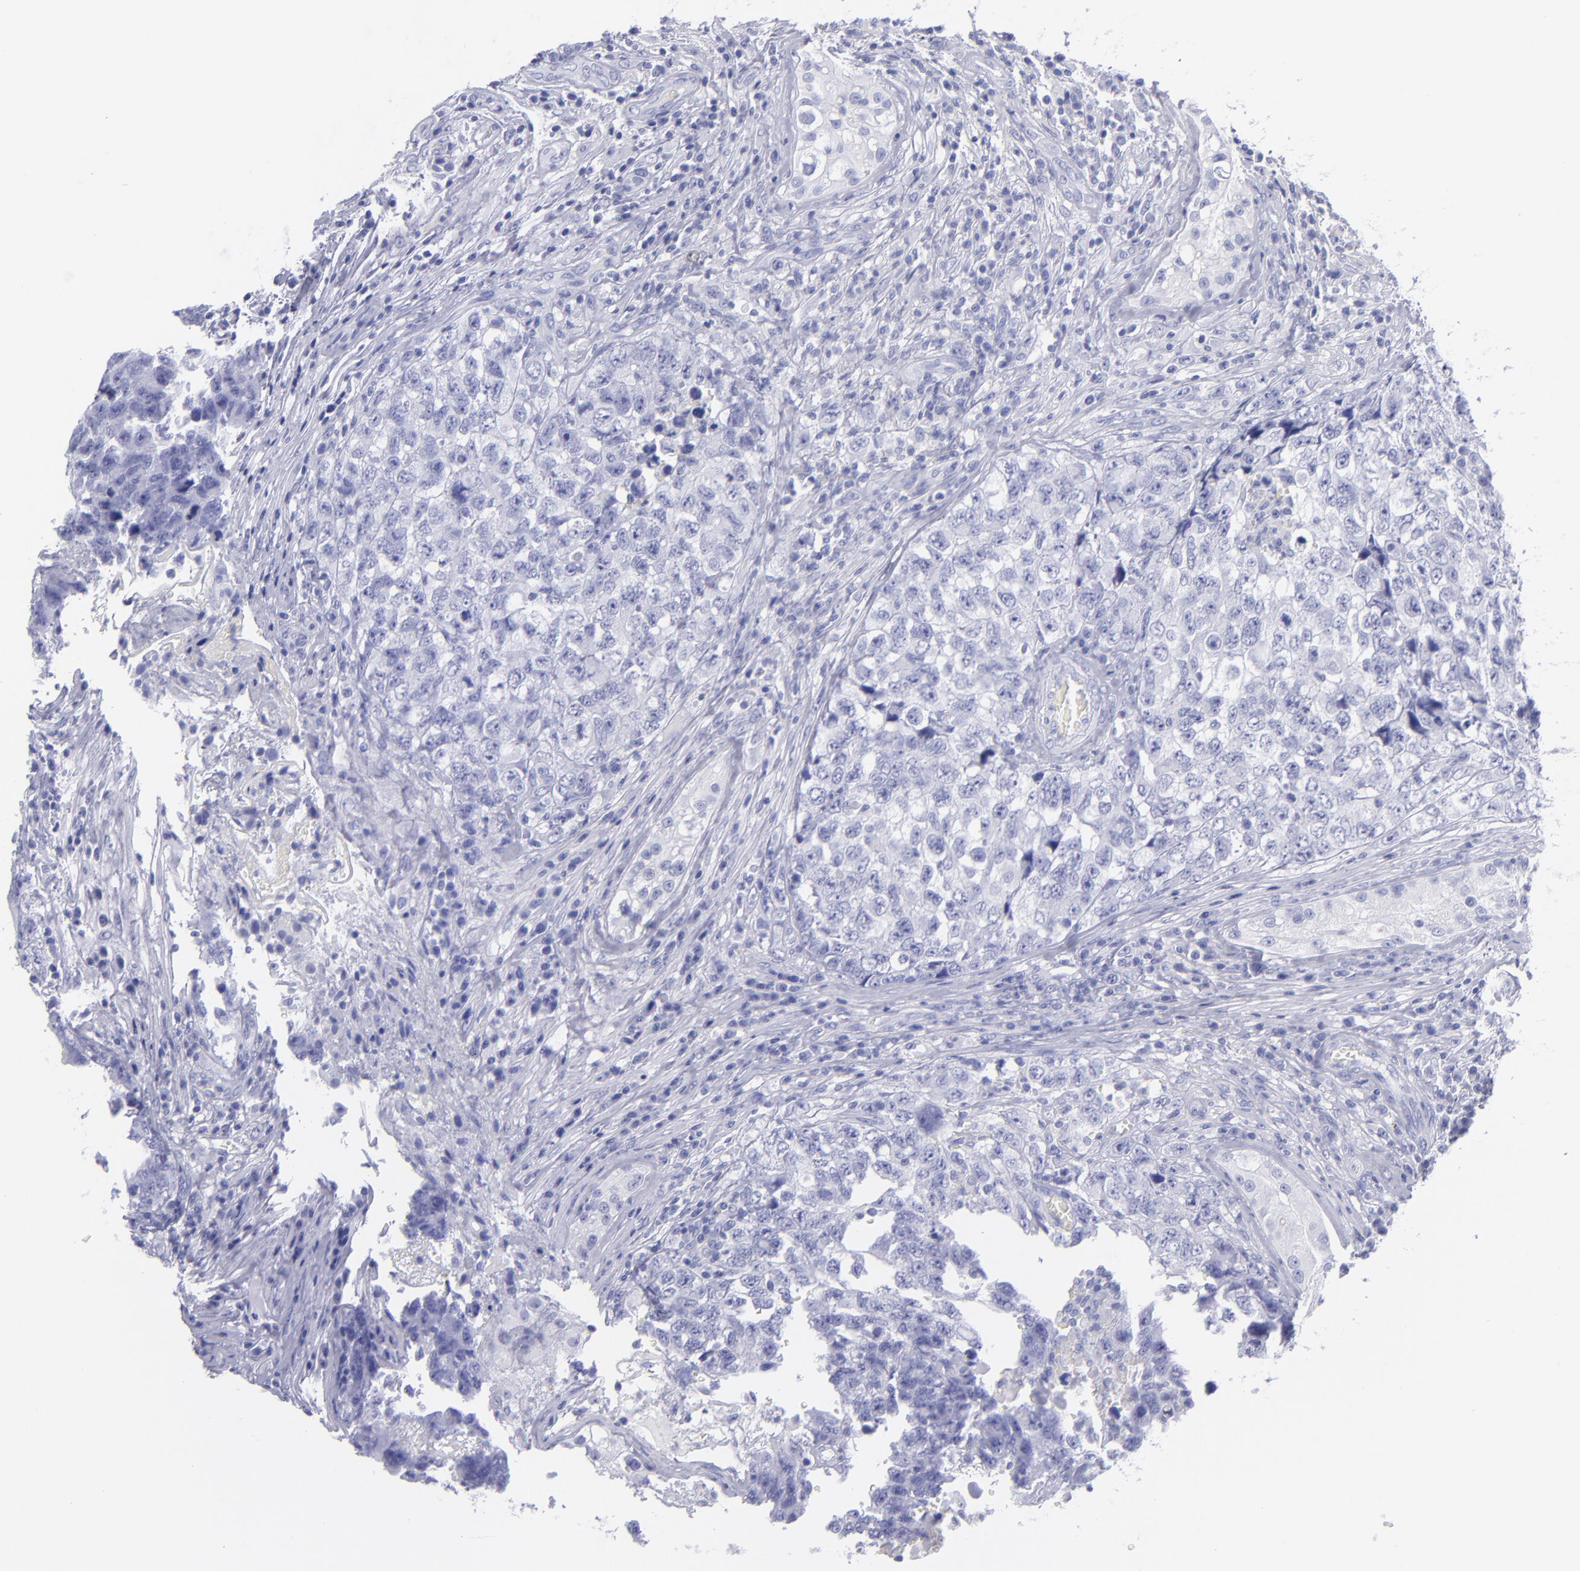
{"staining": {"intensity": "negative", "quantity": "none", "location": "none"}, "tissue": "testis cancer", "cell_type": "Tumor cells", "image_type": "cancer", "snomed": [{"axis": "morphology", "description": "Carcinoma, Embryonal, NOS"}, {"axis": "topography", "description": "Testis"}], "caption": "A high-resolution histopathology image shows IHC staining of testis embryonal carcinoma, which exhibits no significant expression in tumor cells. Nuclei are stained in blue.", "gene": "CD82", "patient": {"sex": "male", "age": 31}}